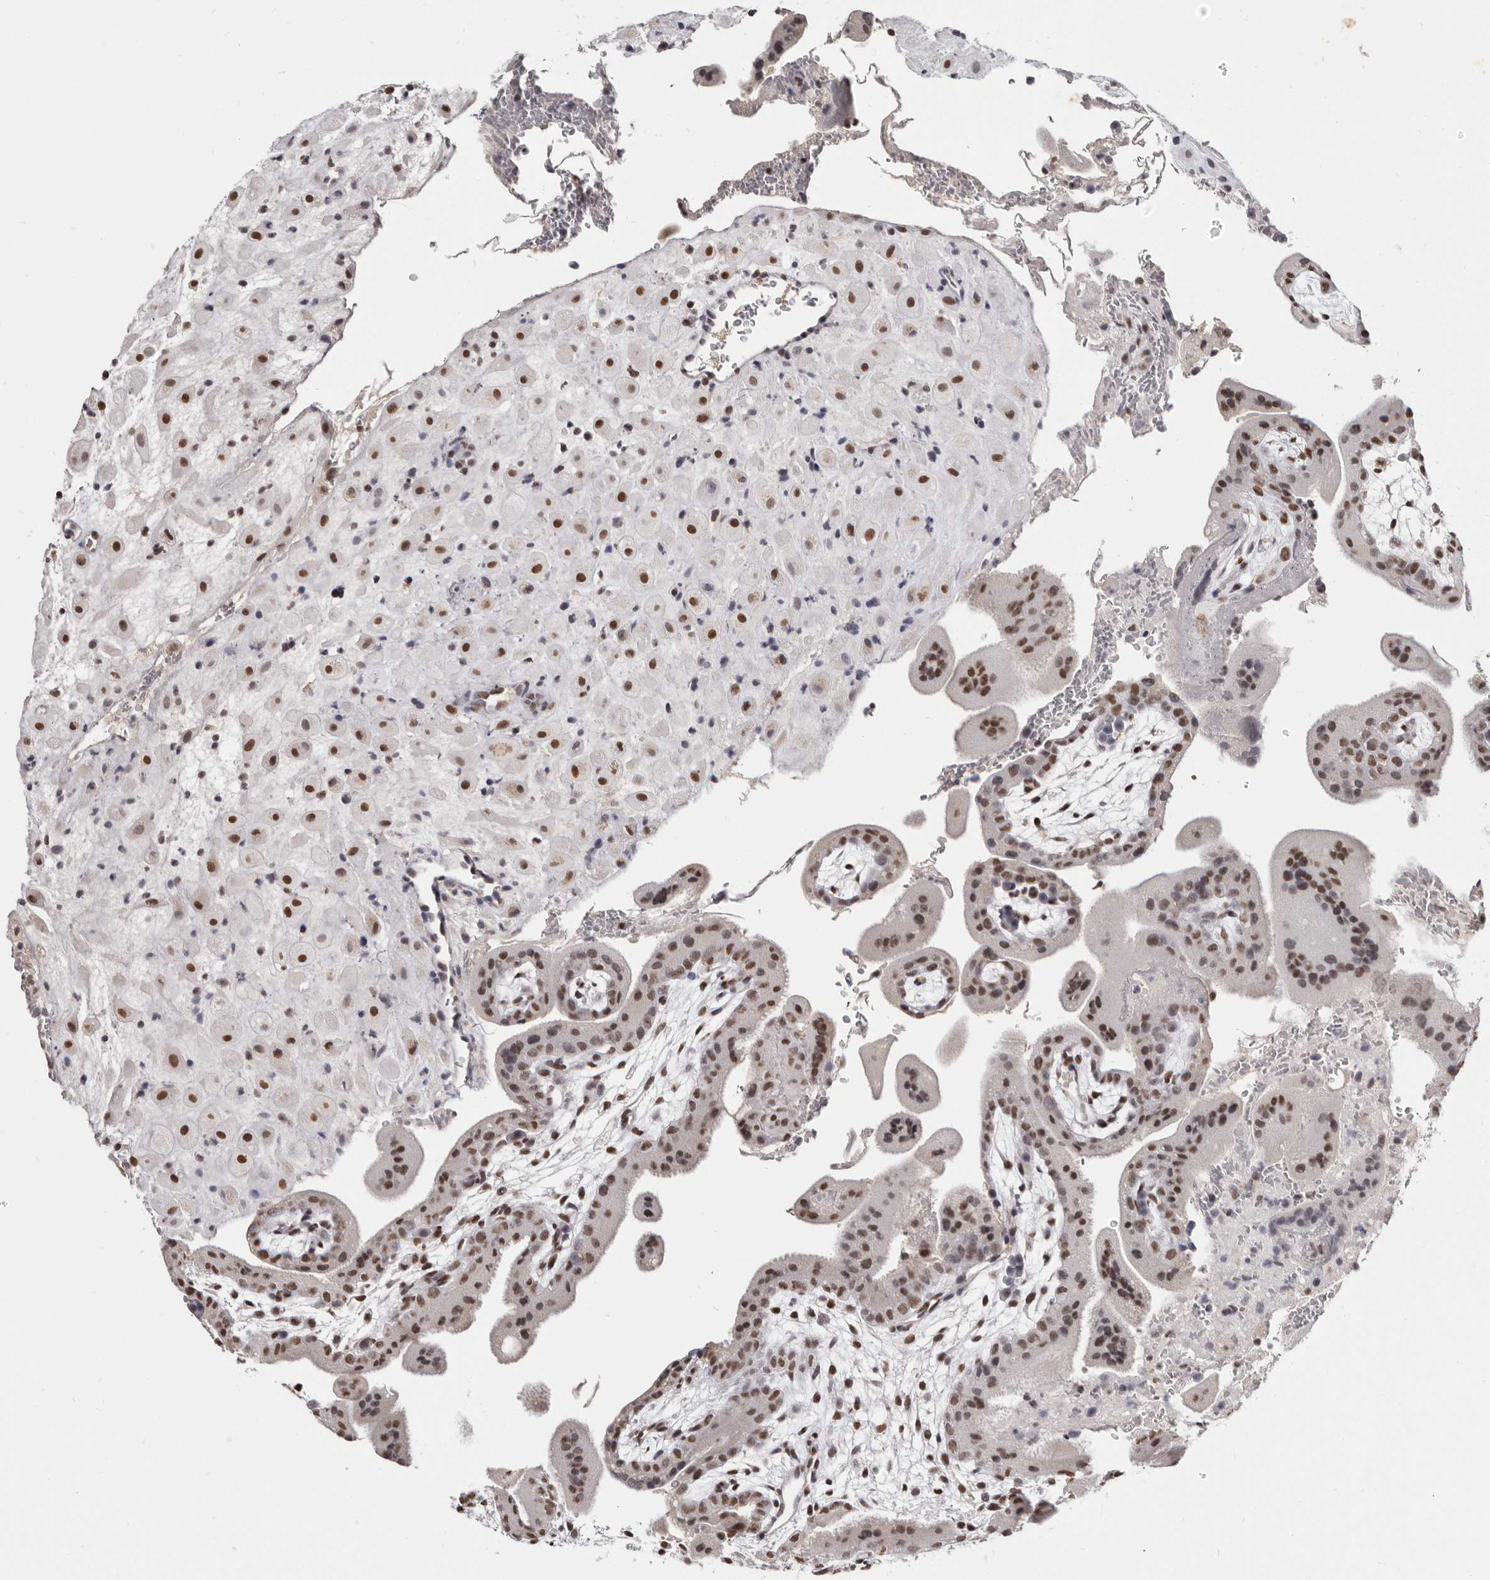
{"staining": {"intensity": "strong", "quantity": ">75%", "location": "nuclear"}, "tissue": "placenta", "cell_type": "Decidual cells", "image_type": "normal", "snomed": [{"axis": "morphology", "description": "Normal tissue, NOS"}, {"axis": "topography", "description": "Placenta"}], "caption": "DAB (3,3'-diaminobenzidine) immunohistochemical staining of benign human placenta displays strong nuclear protein positivity in about >75% of decidual cells.", "gene": "SCAF4", "patient": {"sex": "female", "age": 35}}